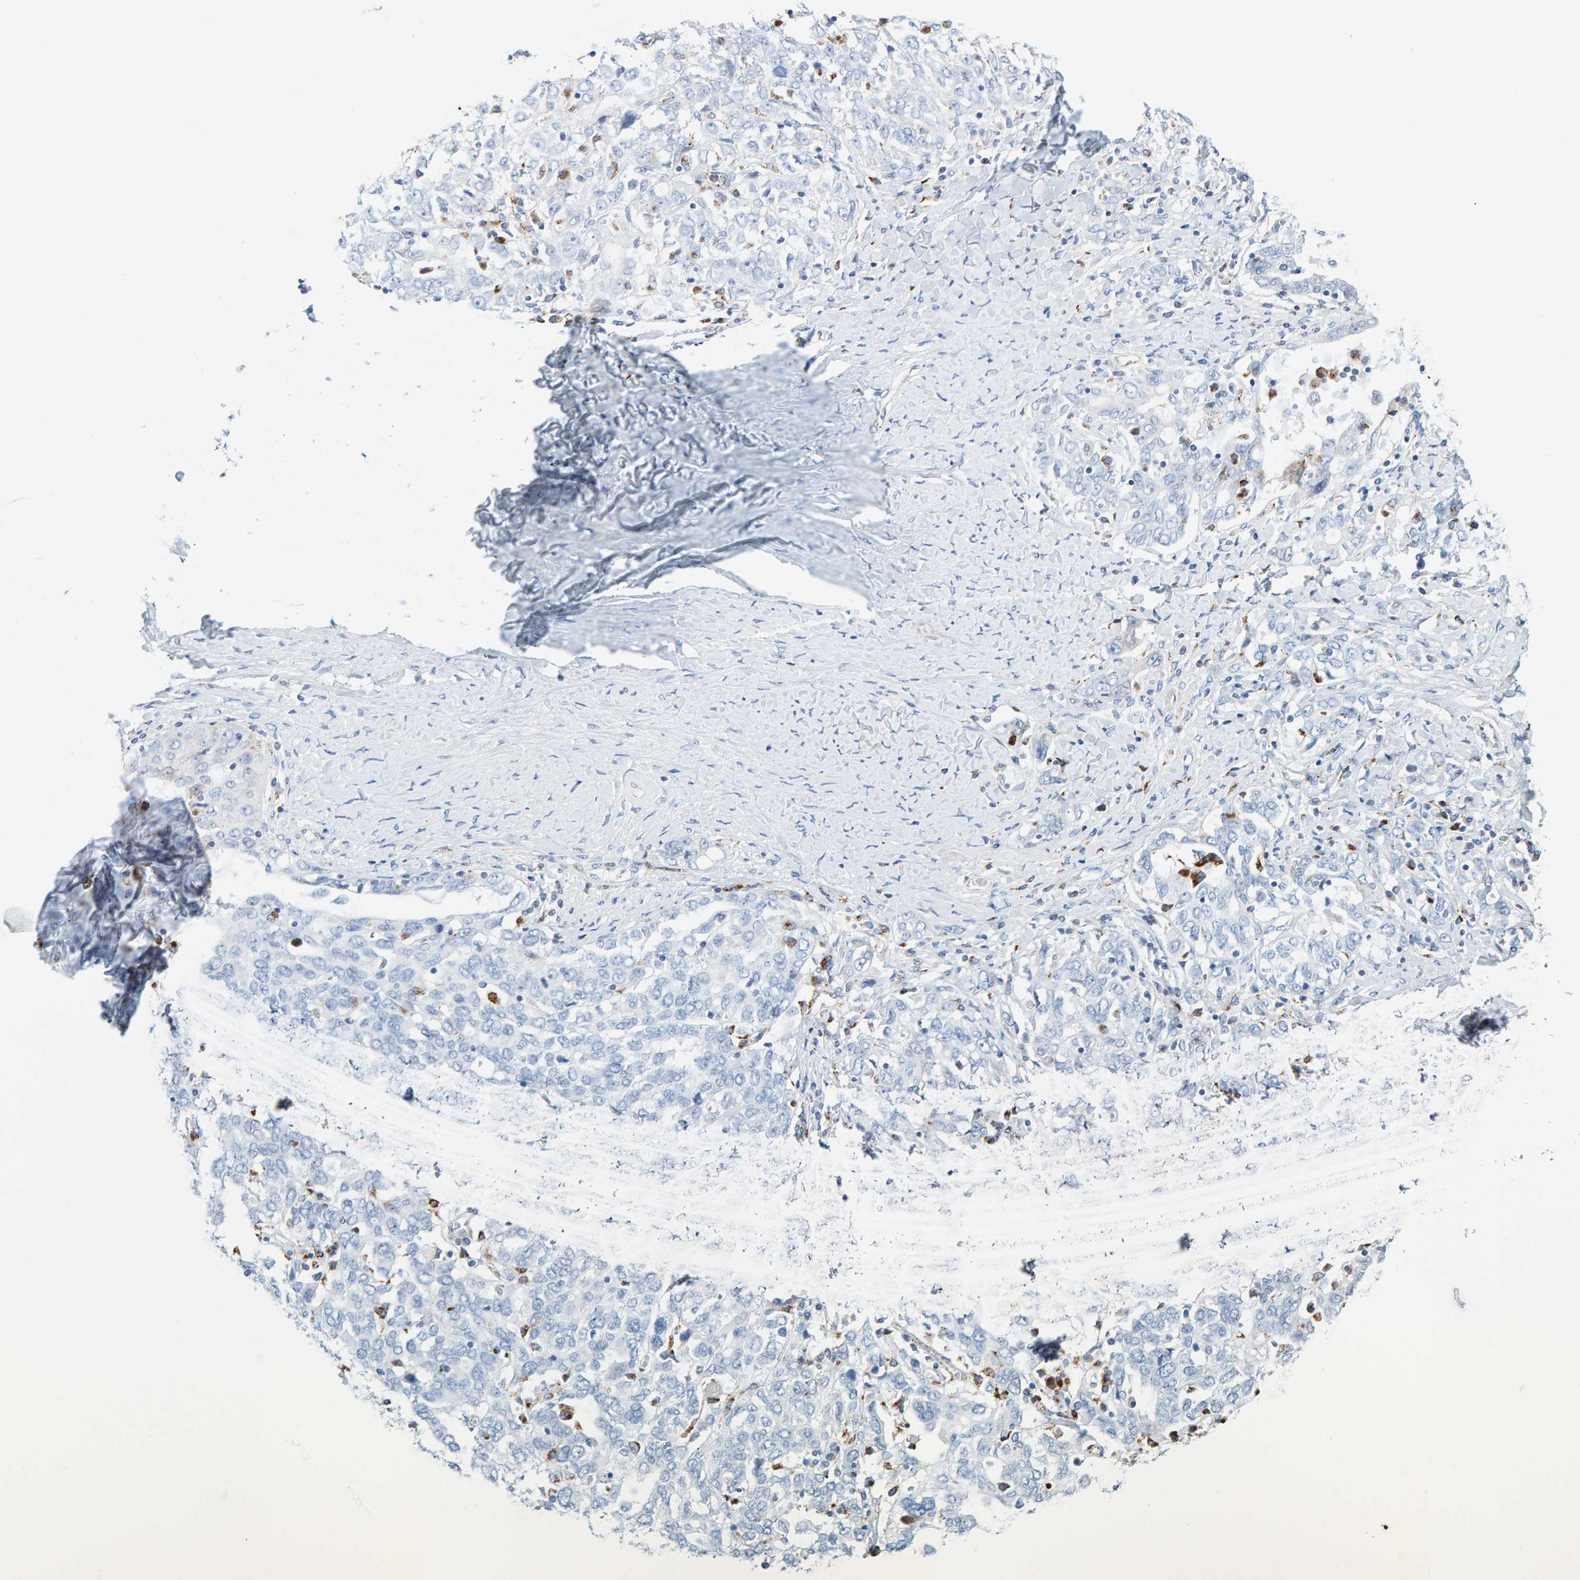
{"staining": {"intensity": "negative", "quantity": "none", "location": "none"}, "tissue": "ovarian cancer", "cell_type": "Tumor cells", "image_type": "cancer", "snomed": [{"axis": "morphology", "description": "Carcinoma, endometroid"}, {"axis": "topography", "description": "Ovary"}], "caption": "IHC of human ovarian cancer (endometroid carcinoma) demonstrates no positivity in tumor cells. Brightfield microscopy of immunohistochemistry (IHC) stained with DAB (brown) and hematoxylin (blue), captured at high magnification.", "gene": "BIN3", "patient": {"sex": "female", "age": 62}}